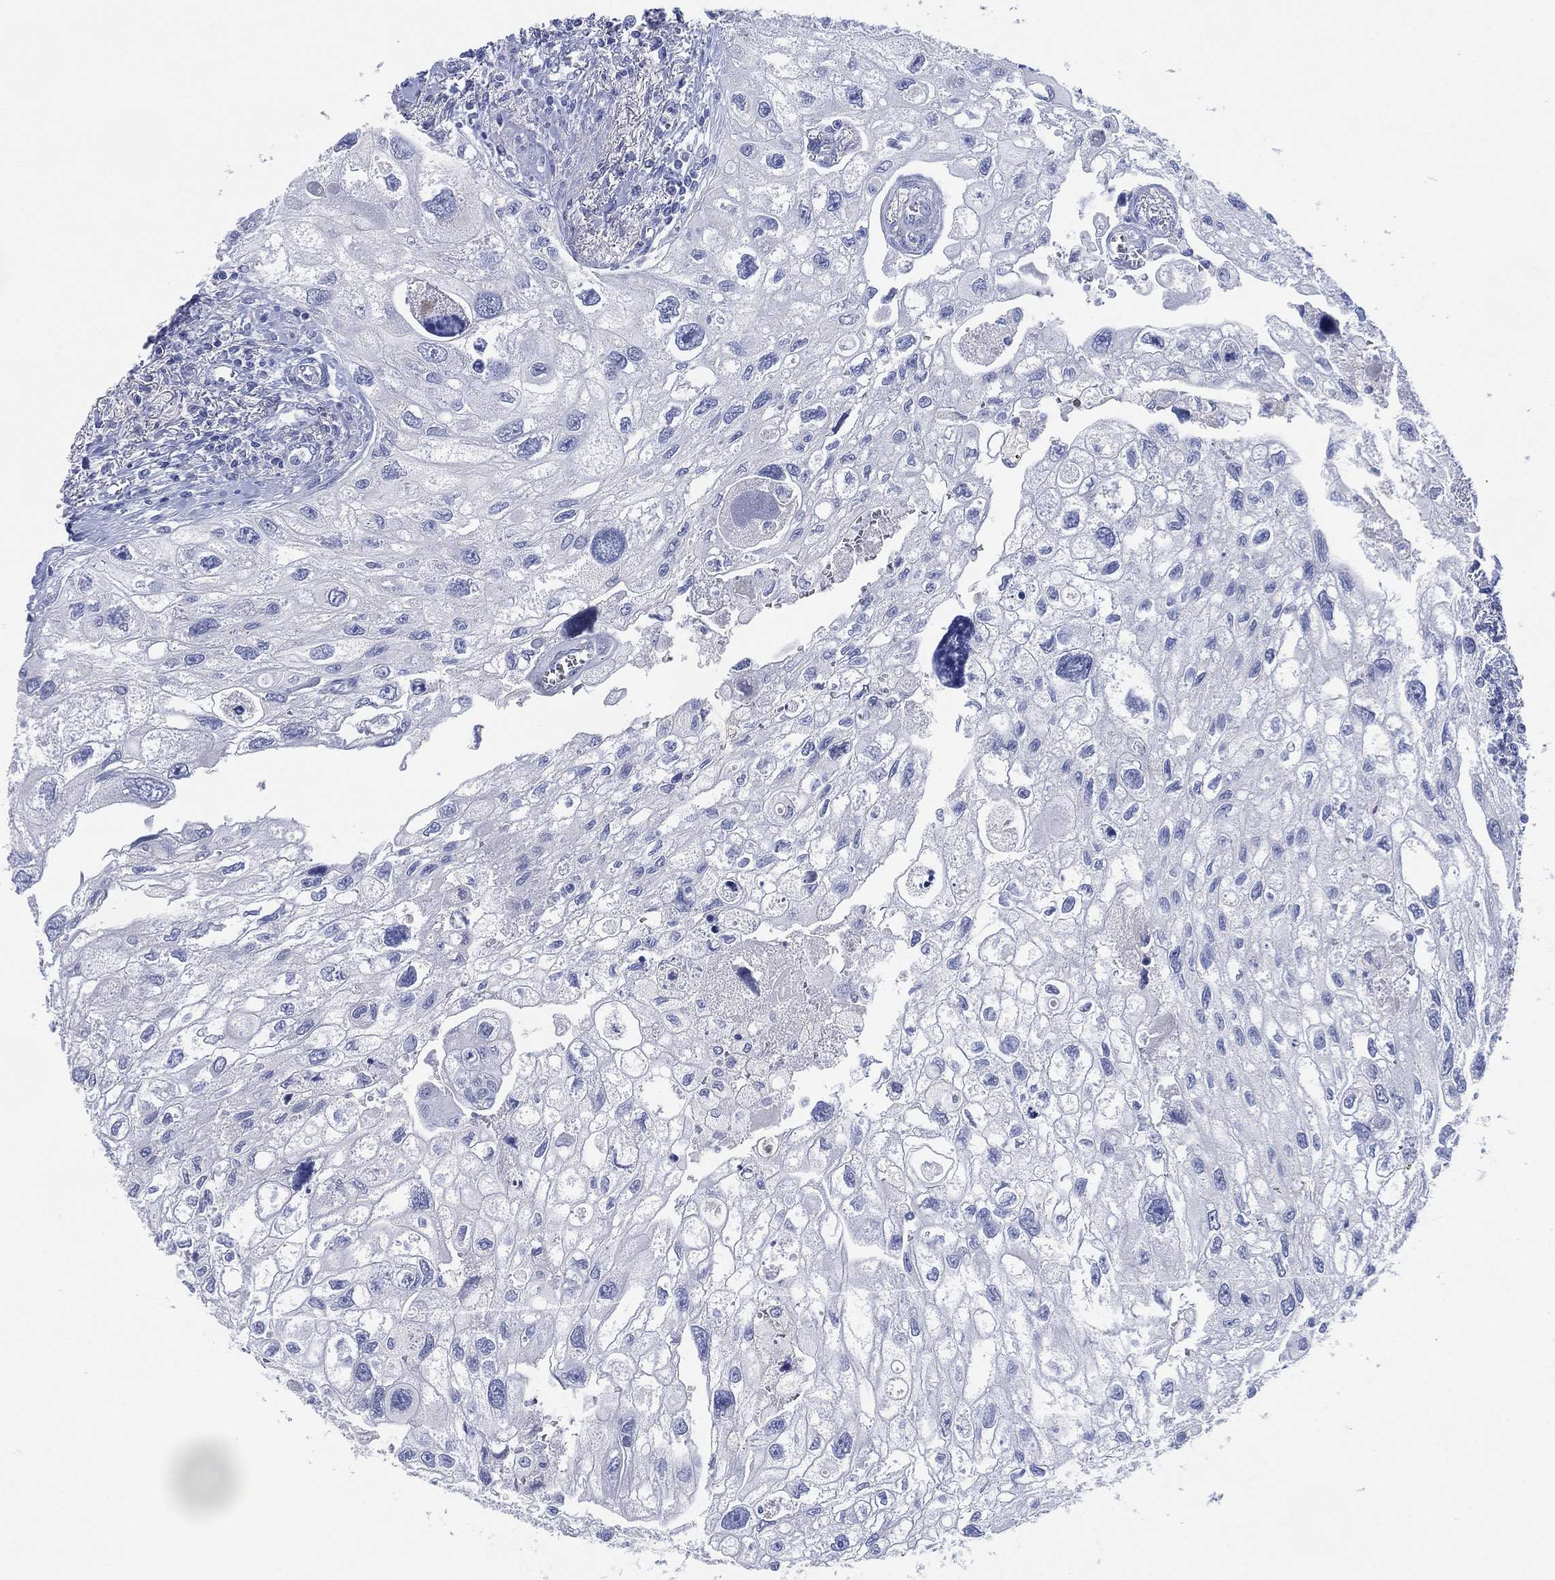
{"staining": {"intensity": "negative", "quantity": "none", "location": "none"}, "tissue": "urothelial cancer", "cell_type": "Tumor cells", "image_type": "cancer", "snomed": [{"axis": "morphology", "description": "Urothelial carcinoma, High grade"}, {"axis": "topography", "description": "Urinary bladder"}], "caption": "Immunohistochemistry (IHC) of human urothelial cancer reveals no staining in tumor cells.", "gene": "ADAD2", "patient": {"sex": "male", "age": 59}}